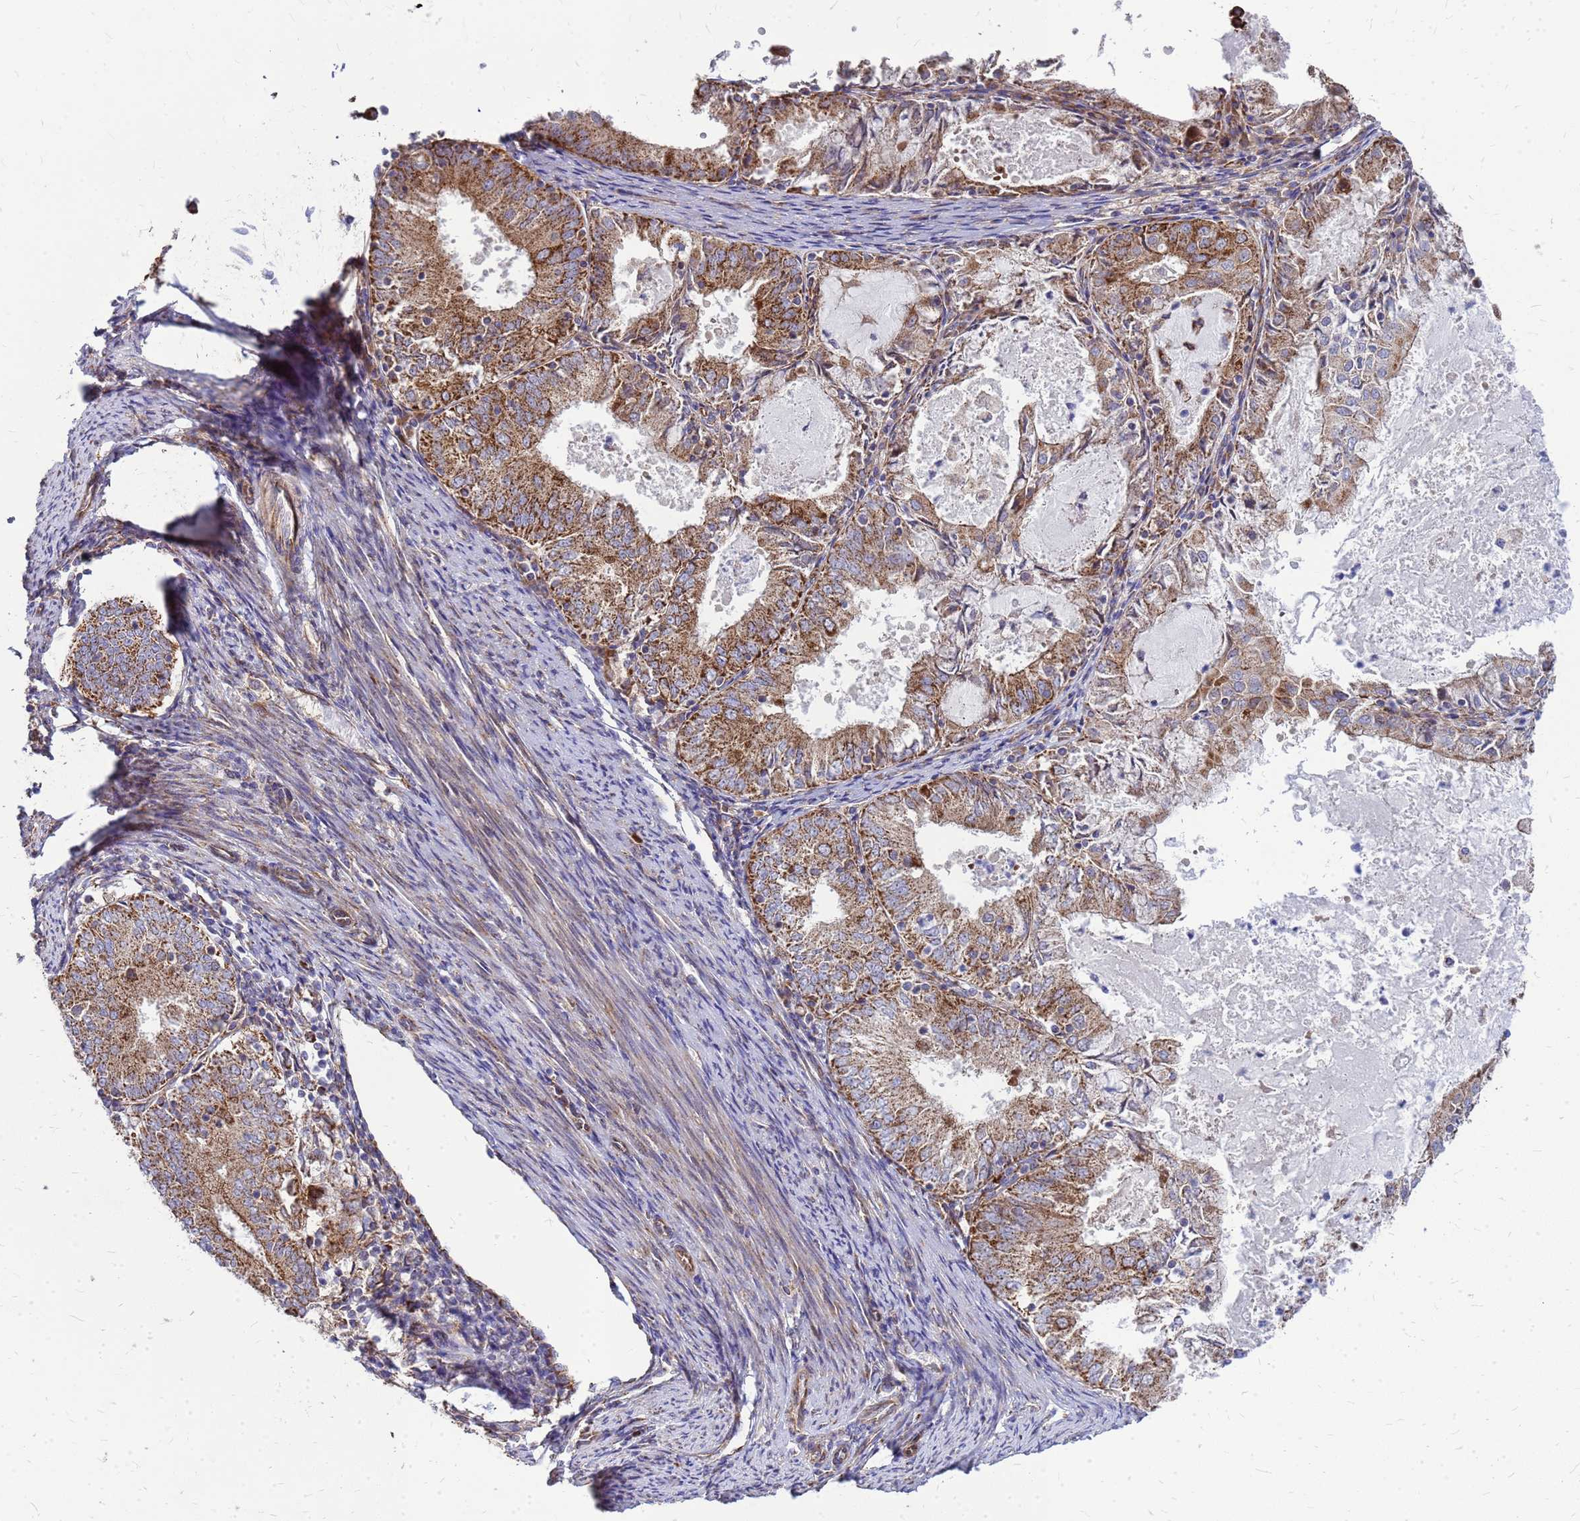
{"staining": {"intensity": "moderate", "quantity": ">75%", "location": "cytoplasmic/membranous"}, "tissue": "endometrial cancer", "cell_type": "Tumor cells", "image_type": "cancer", "snomed": [{"axis": "morphology", "description": "Adenocarcinoma, NOS"}, {"axis": "topography", "description": "Endometrium"}], "caption": "Human endometrial cancer (adenocarcinoma) stained with a brown dye reveals moderate cytoplasmic/membranous positive expression in approximately >75% of tumor cells.", "gene": "FSTL4", "patient": {"sex": "female", "age": 57}}